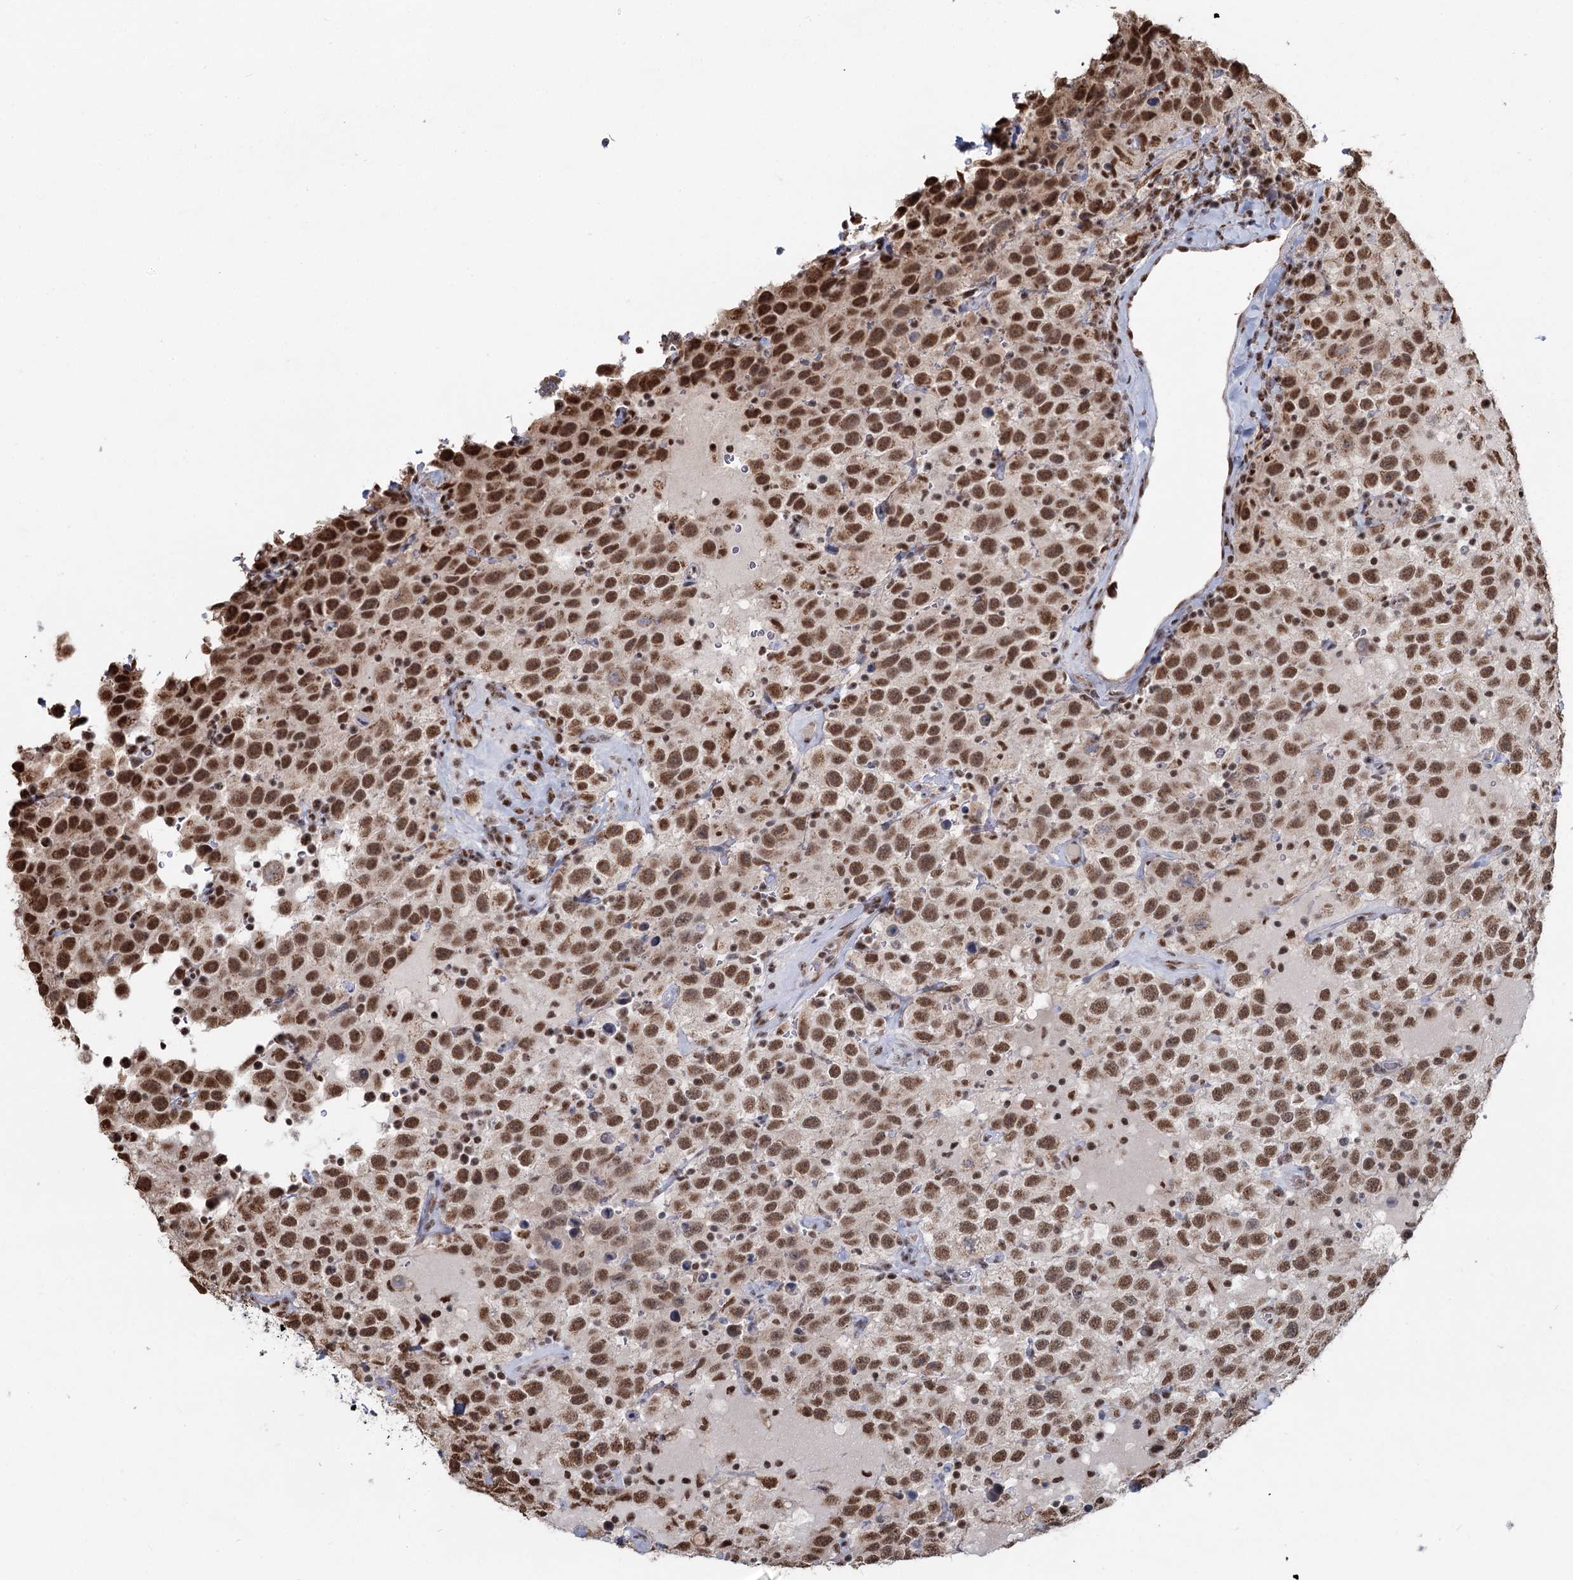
{"staining": {"intensity": "strong", "quantity": ">75%", "location": "nuclear"}, "tissue": "testis cancer", "cell_type": "Tumor cells", "image_type": "cancer", "snomed": [{"axis": "morphology", "description": "Seminoma, NOS"}, {"axis": "topography", "description": "Testis"}], "caption": "Protein expression analysis of testis cancer (seminoma) demonstrates strong nuclear expression in about >75% of tumor cells. (Brightfield microscopy of DAB IHC at high magnification).", "gene": "GPALPP1", "patient": {"sex": "male", "age": 41}}